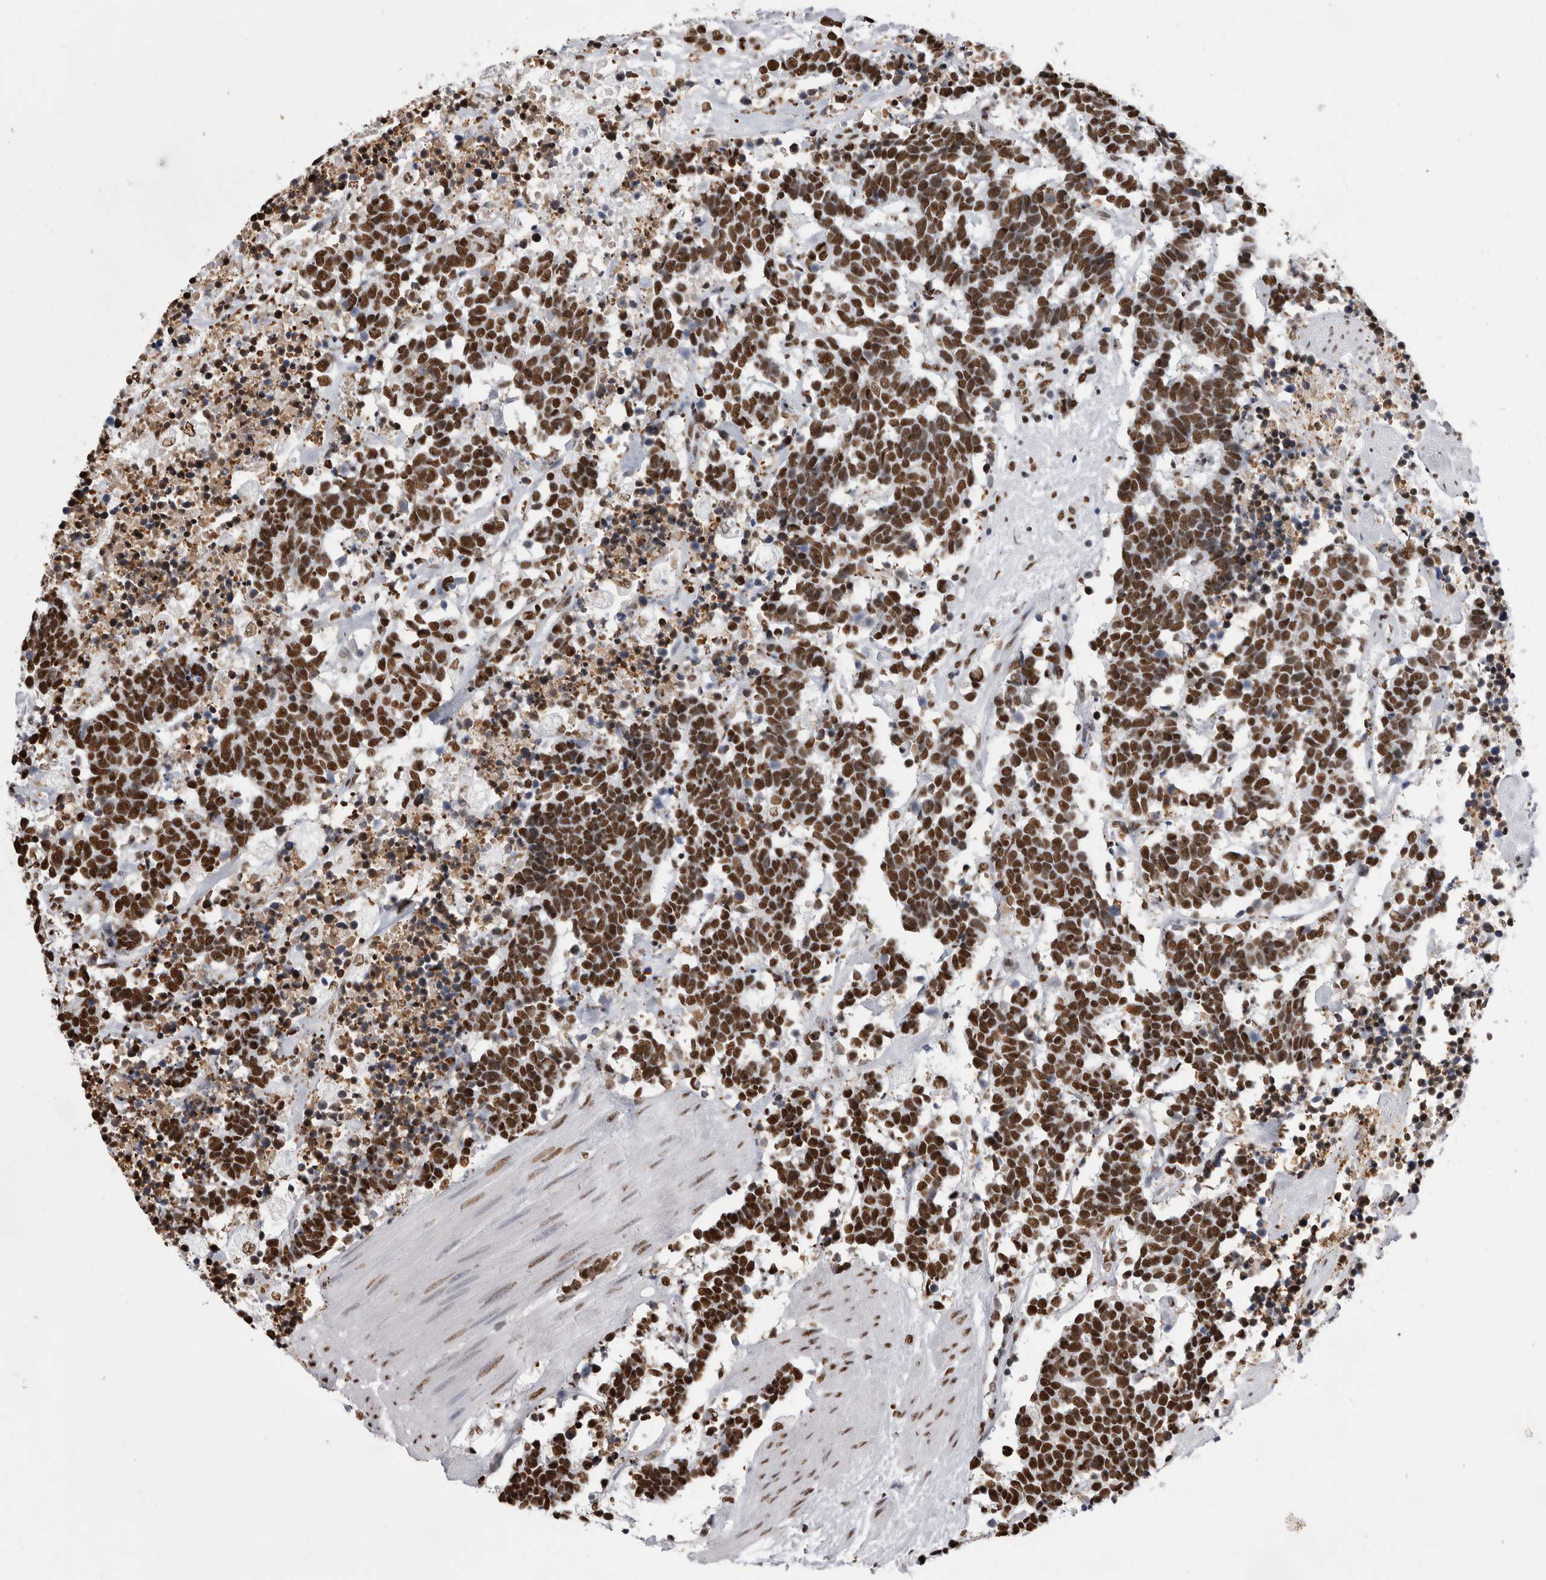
{"staining": {"intensity": "strong", "quantity": ">75%", "location": "nuclear"}, "tissue": "carcinoid", "cell_type": "Tumor cells", "image_type": "cancer", "snomed": [{"axis": "morphology", "description": "Carcinoma, NOS"}, {"axis": "morphology", "description": "Carcinoid, malignant, NOS"}, {"axis": "topography", "description": "Urinary bladder"}], "caption": "Carcinoma stained with DAB IHC reveals high levels of strong nuclear positivity in about >75% of tumor cells. (brown staining indicates protein expression, while blue staining denotes nuclei).", "gene": "ALPK3", "patient": {"sex": "male", "age": 57}}